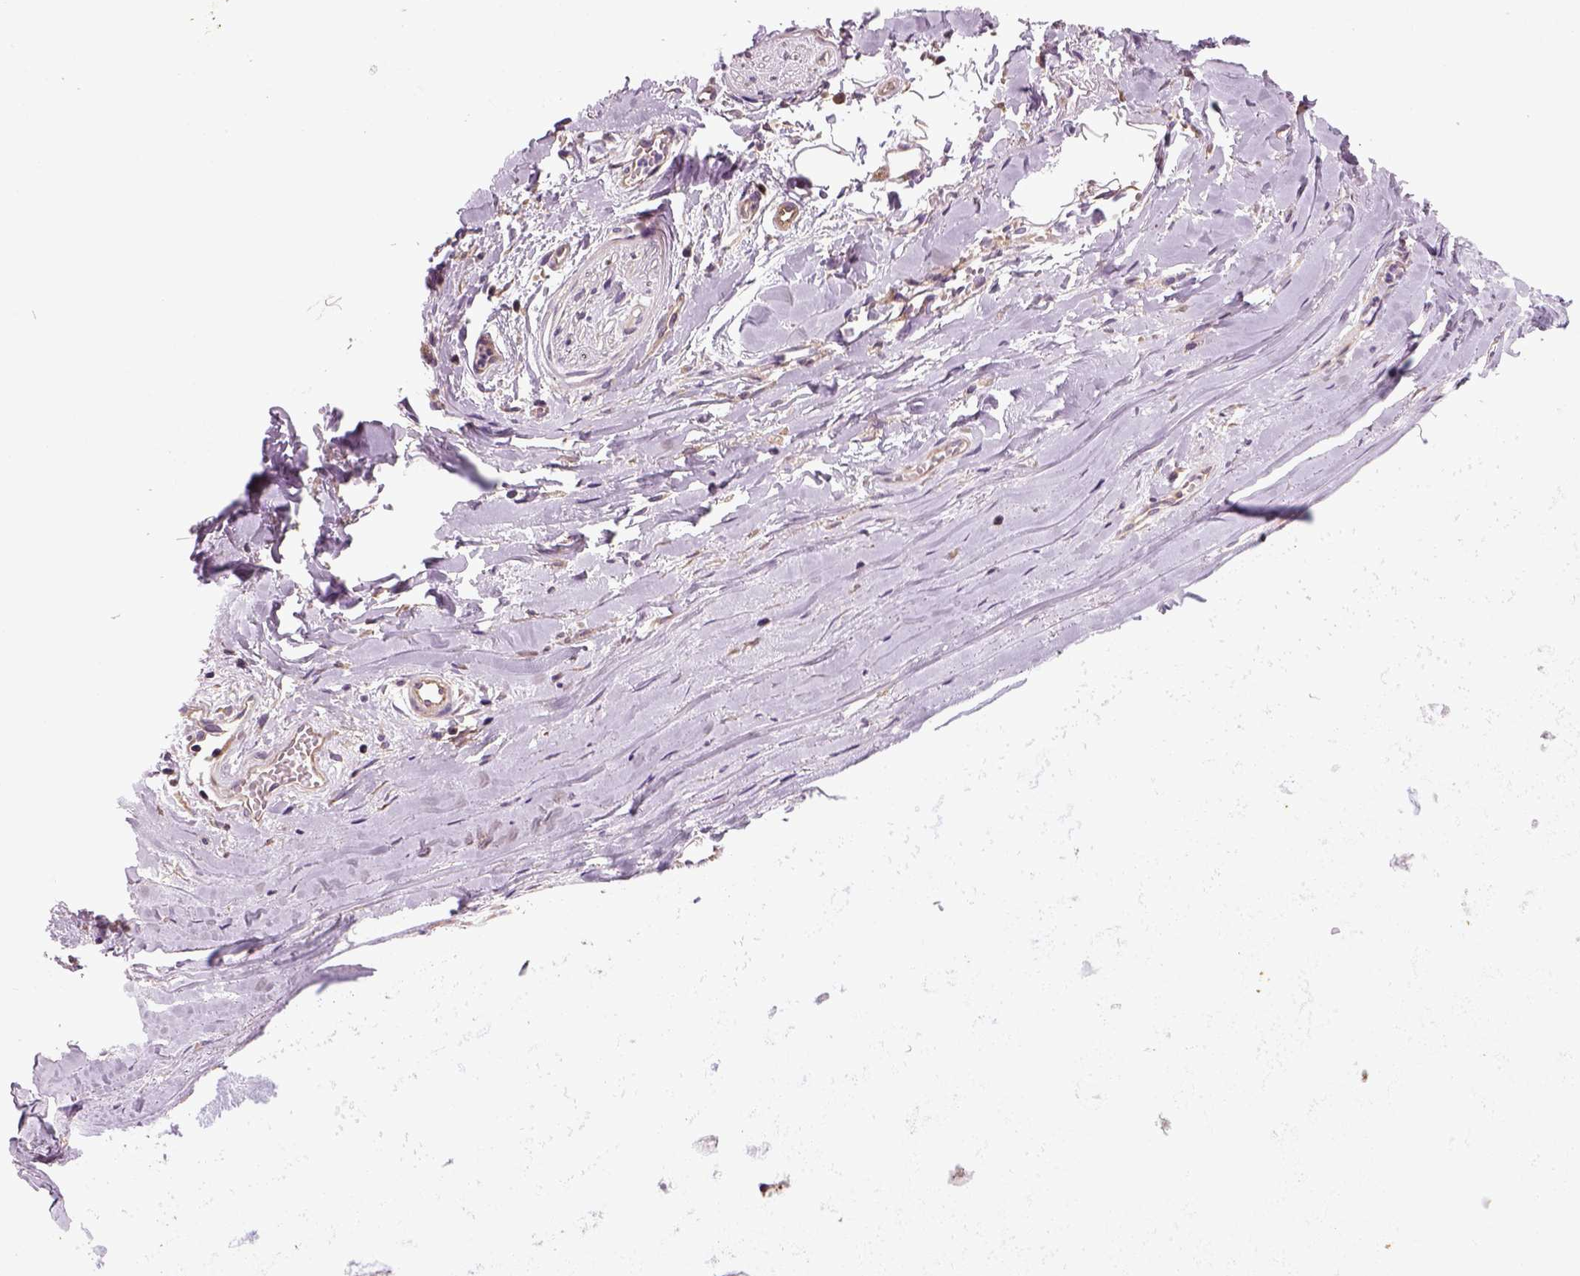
{"staining": {"intensity": "negative", "quantity": "none", "location": "none"}, "tissue": "adipose tissue", "cell_type": "Adipocytes", "image_type": "normal", "snomed": [{"axis": "morphology", "description": "Normal tissue, NOS"}, {"axis": "topography", "description": "Cartilage tissue"}, {"axis": "topography", "description": "Nasopharynx"}, {"axis": "topography", "description": "Thyroid gland"}], "caption": "Immunohistochemistry (IHC) micrograph of benign human adipose tissue stained for a protein (brown), which exhibits no staining in adipocytes. (DAB immunohistochemistry, high magnification).", "gene": "TPRG1", "patient": {"sex": "male", "age": 63}}